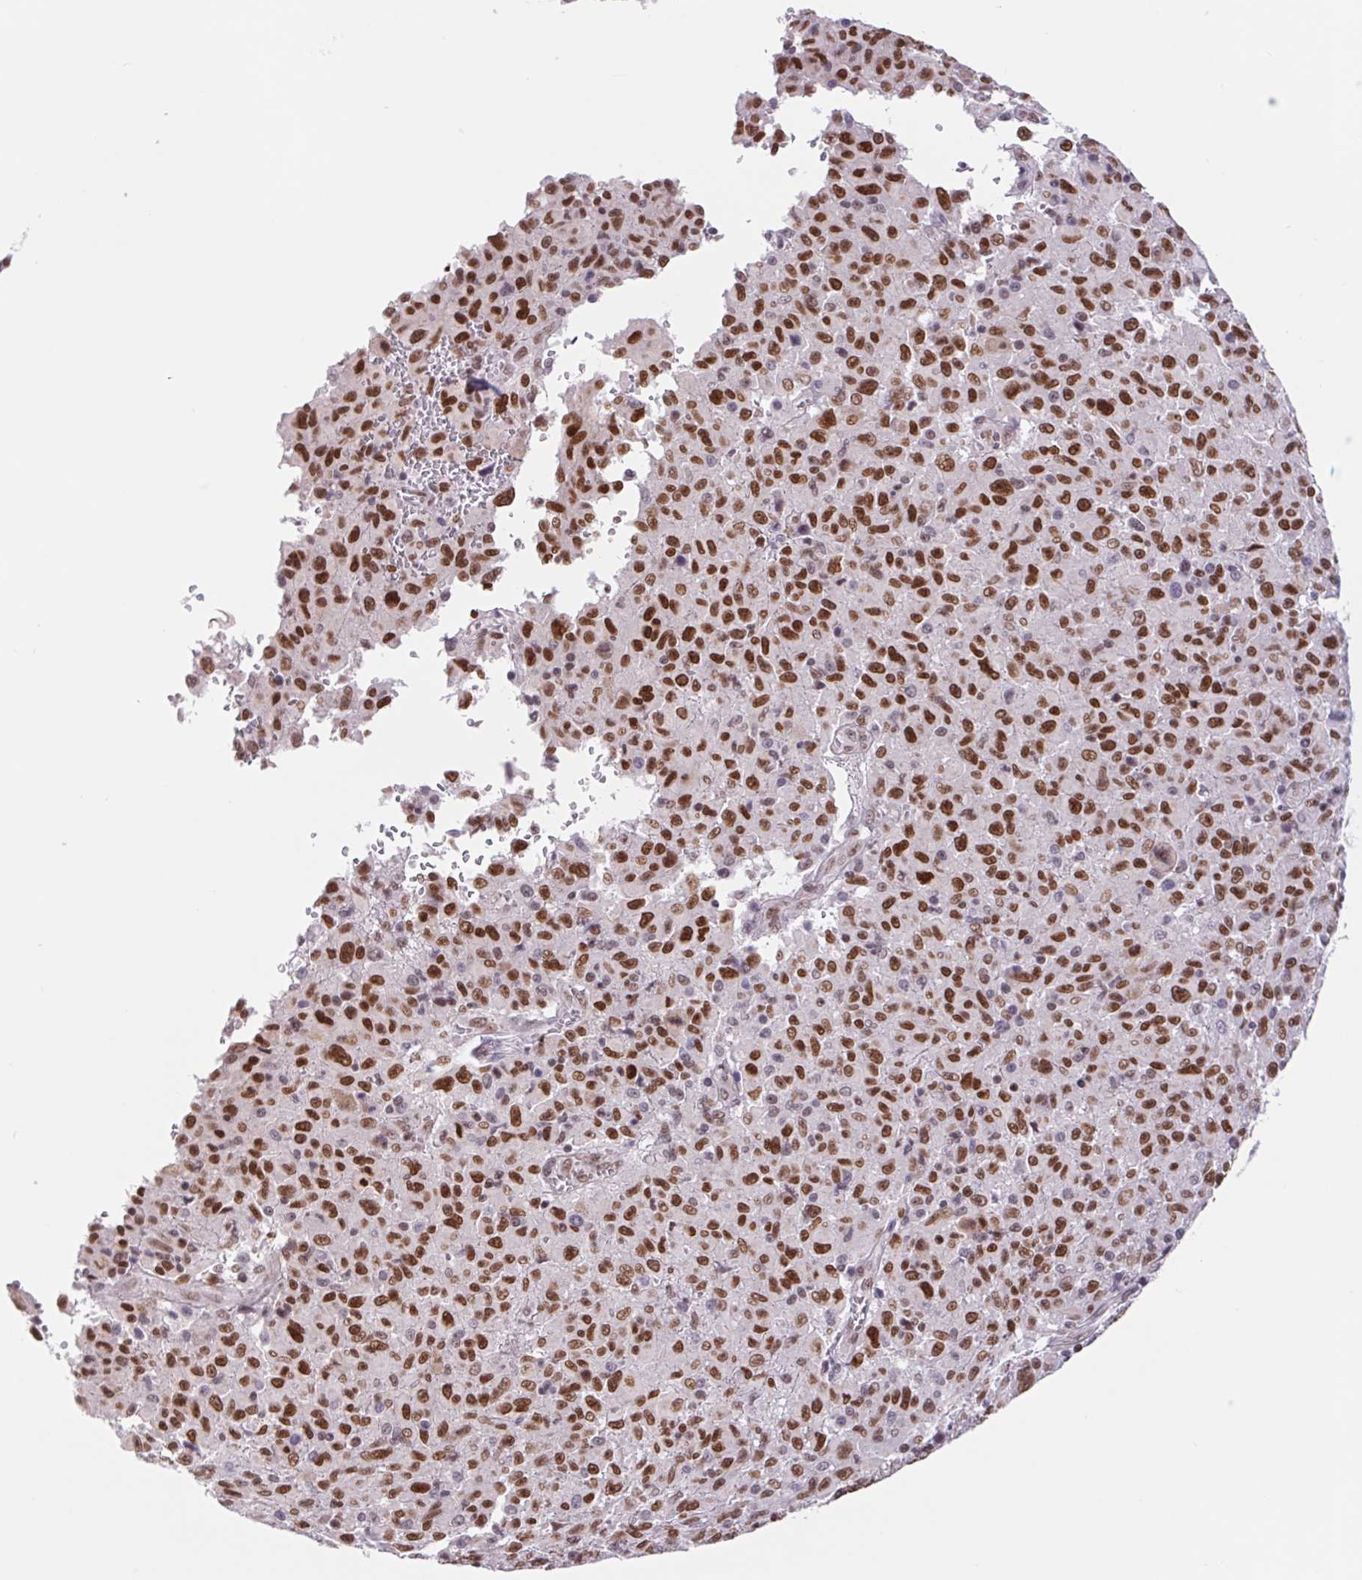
{"staining": {"intensity": "strong", "quantity": ">75%", "location": "nuclear"}, "tissue": "melanoma", "cell_type": "Tumor cells", "image_type": "cancer", "snomed": [{"axis": "morphology", "description": "Malignant melanoma, NOS"}, {"axis": "topography", "description": "Skin"}], "caption": "DAB (3,3'-diaminobenzidine) immunohistochemical staining of human malignant melanoma demonstrates strong nuclear protein expression in about >75% of tumor cells.", "gene": "TRERF1", "patient": {"sex": "male", "age": 46}}